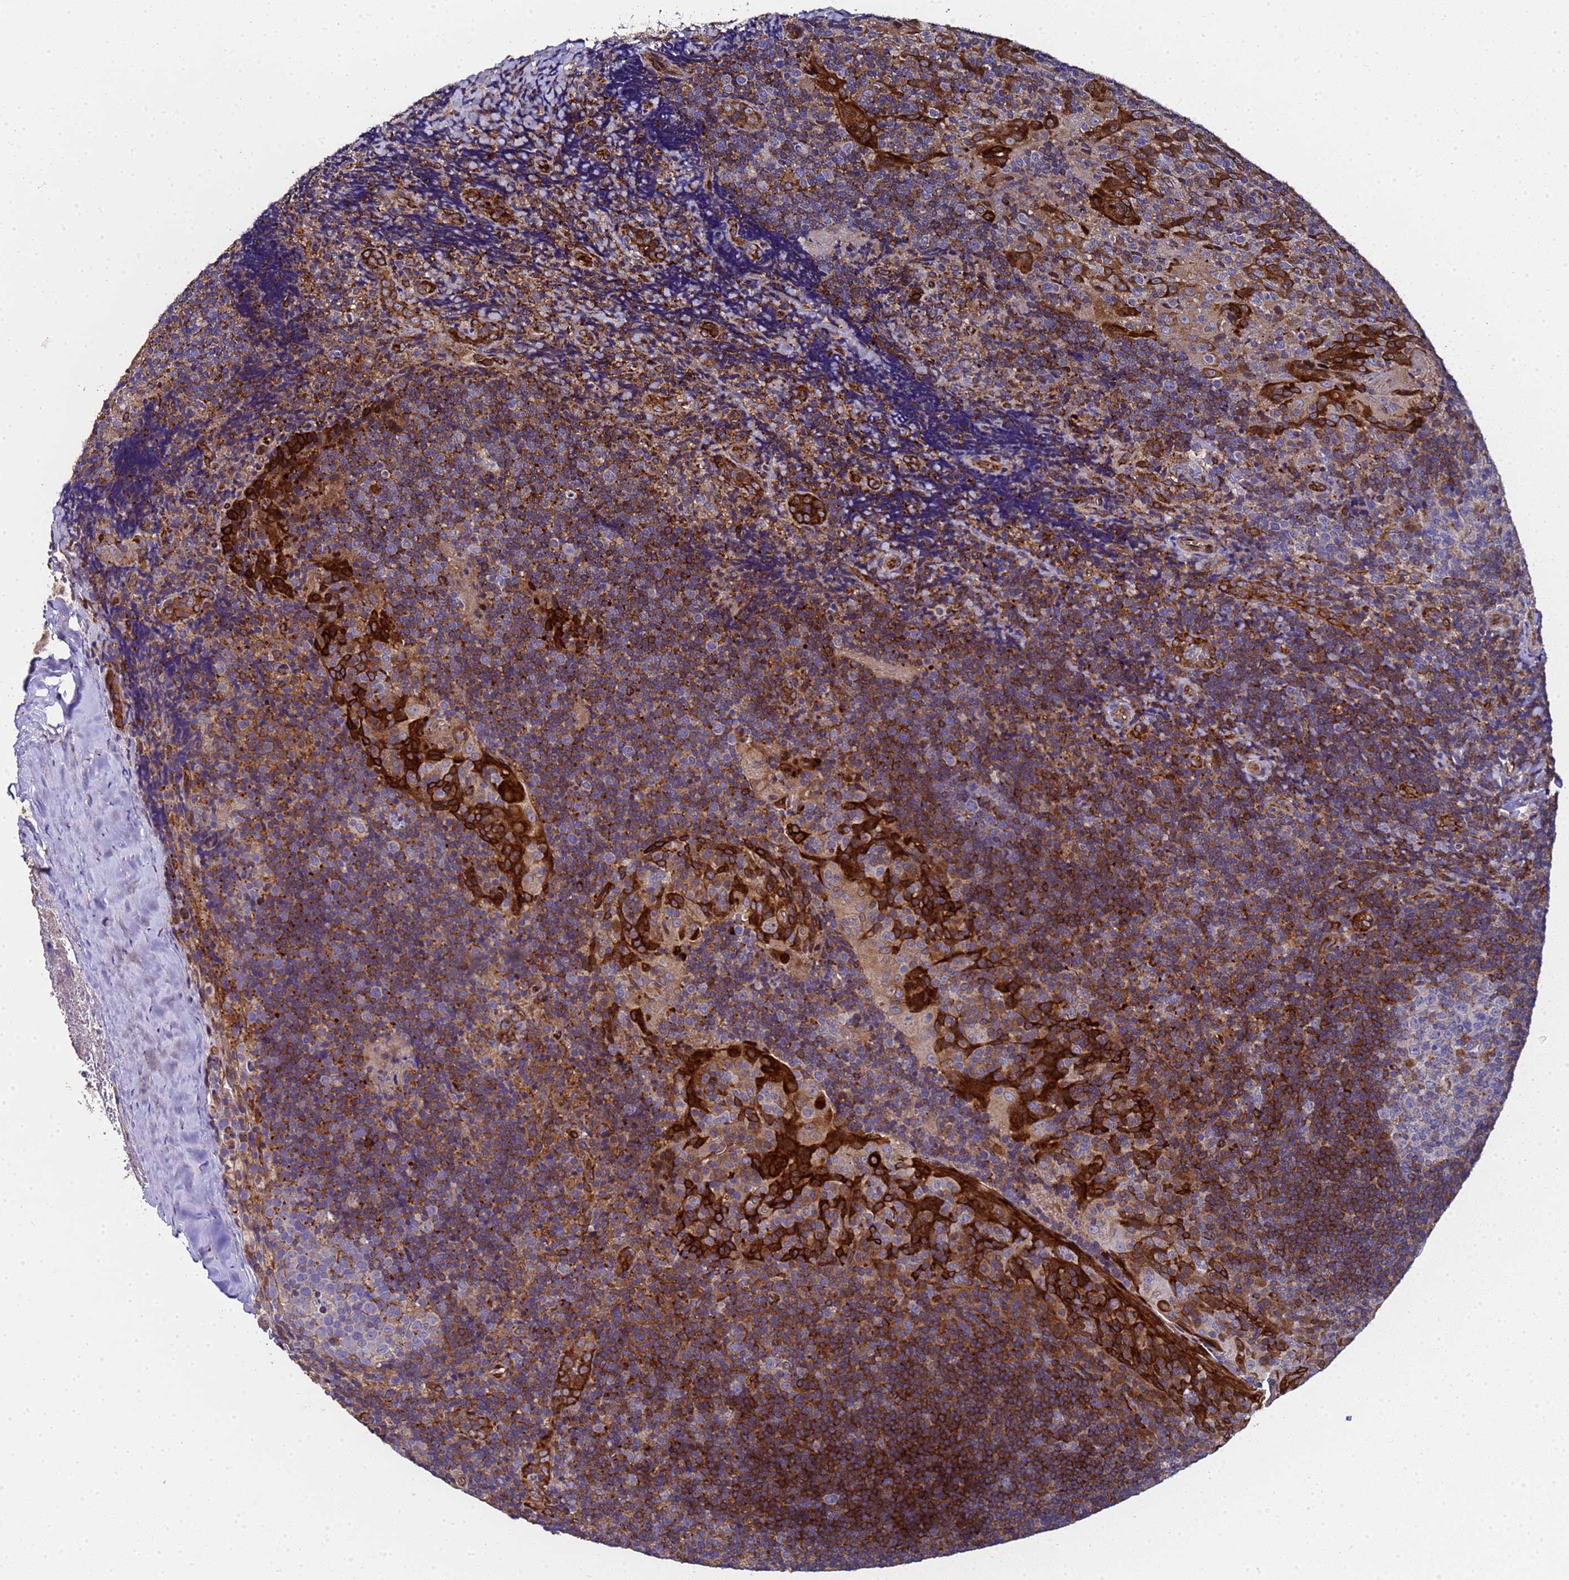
{"staining": {"intensity": "weak", "quantity": "<25%", "location": "cytoplasmic/membranous"}, "tissue": "tonsil", "cell_type": "Germinal center cells", "image_type": "normal", "snomed": [{"axis": "morphology", "description": "Normal tissue, NOS"}, {"axis": "topography", "description": "Tonsil"}], "caption": "The micrograph shows no staining of germinal center cells in benign tonsil. (DAB immunohistochemistry, high magnification).", "gene": "MOCS1", "patient": {"sex": "male", "age": 17}}